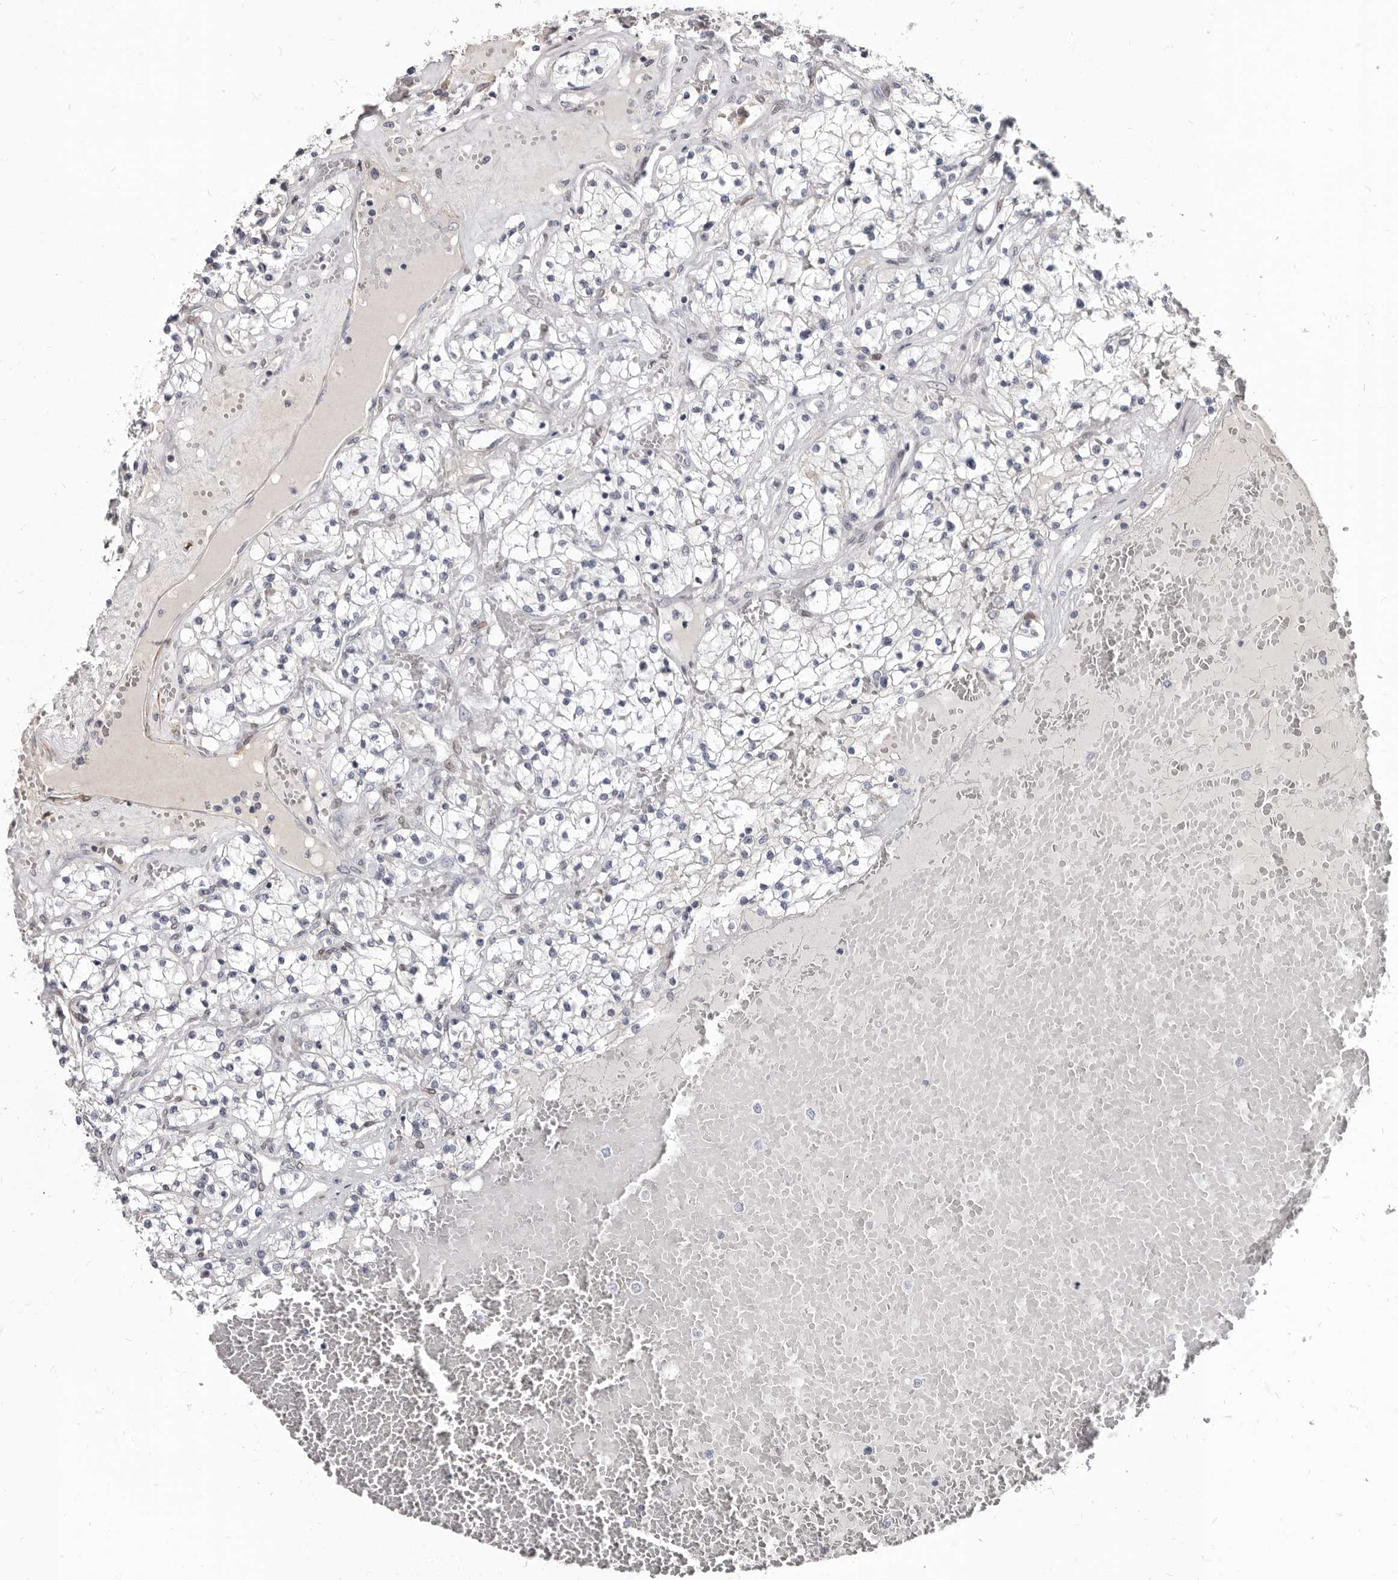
{"staining": {"intensity": "negative", "quantity": "none", "location": "none"}, "tissue": "renal cancer", "cell_type": "Tumor cells", "image_type": "cancer", "snomed": [{"axis": "morphology", "description": "Normal tissue, NOS"}, {"axis": "morphology", "description": "Adenocarcinoma, NOS"}, {"axis": "topography", "description": "Kidney"}], "caption": "Protein analysis of renal cancer (adenocarcinoma) reveals no significant expression in tumor cells. (DAB IHC, high magnification).", "gene": "MRGPRF", "patient": {"sex": "male", "age": 68}}